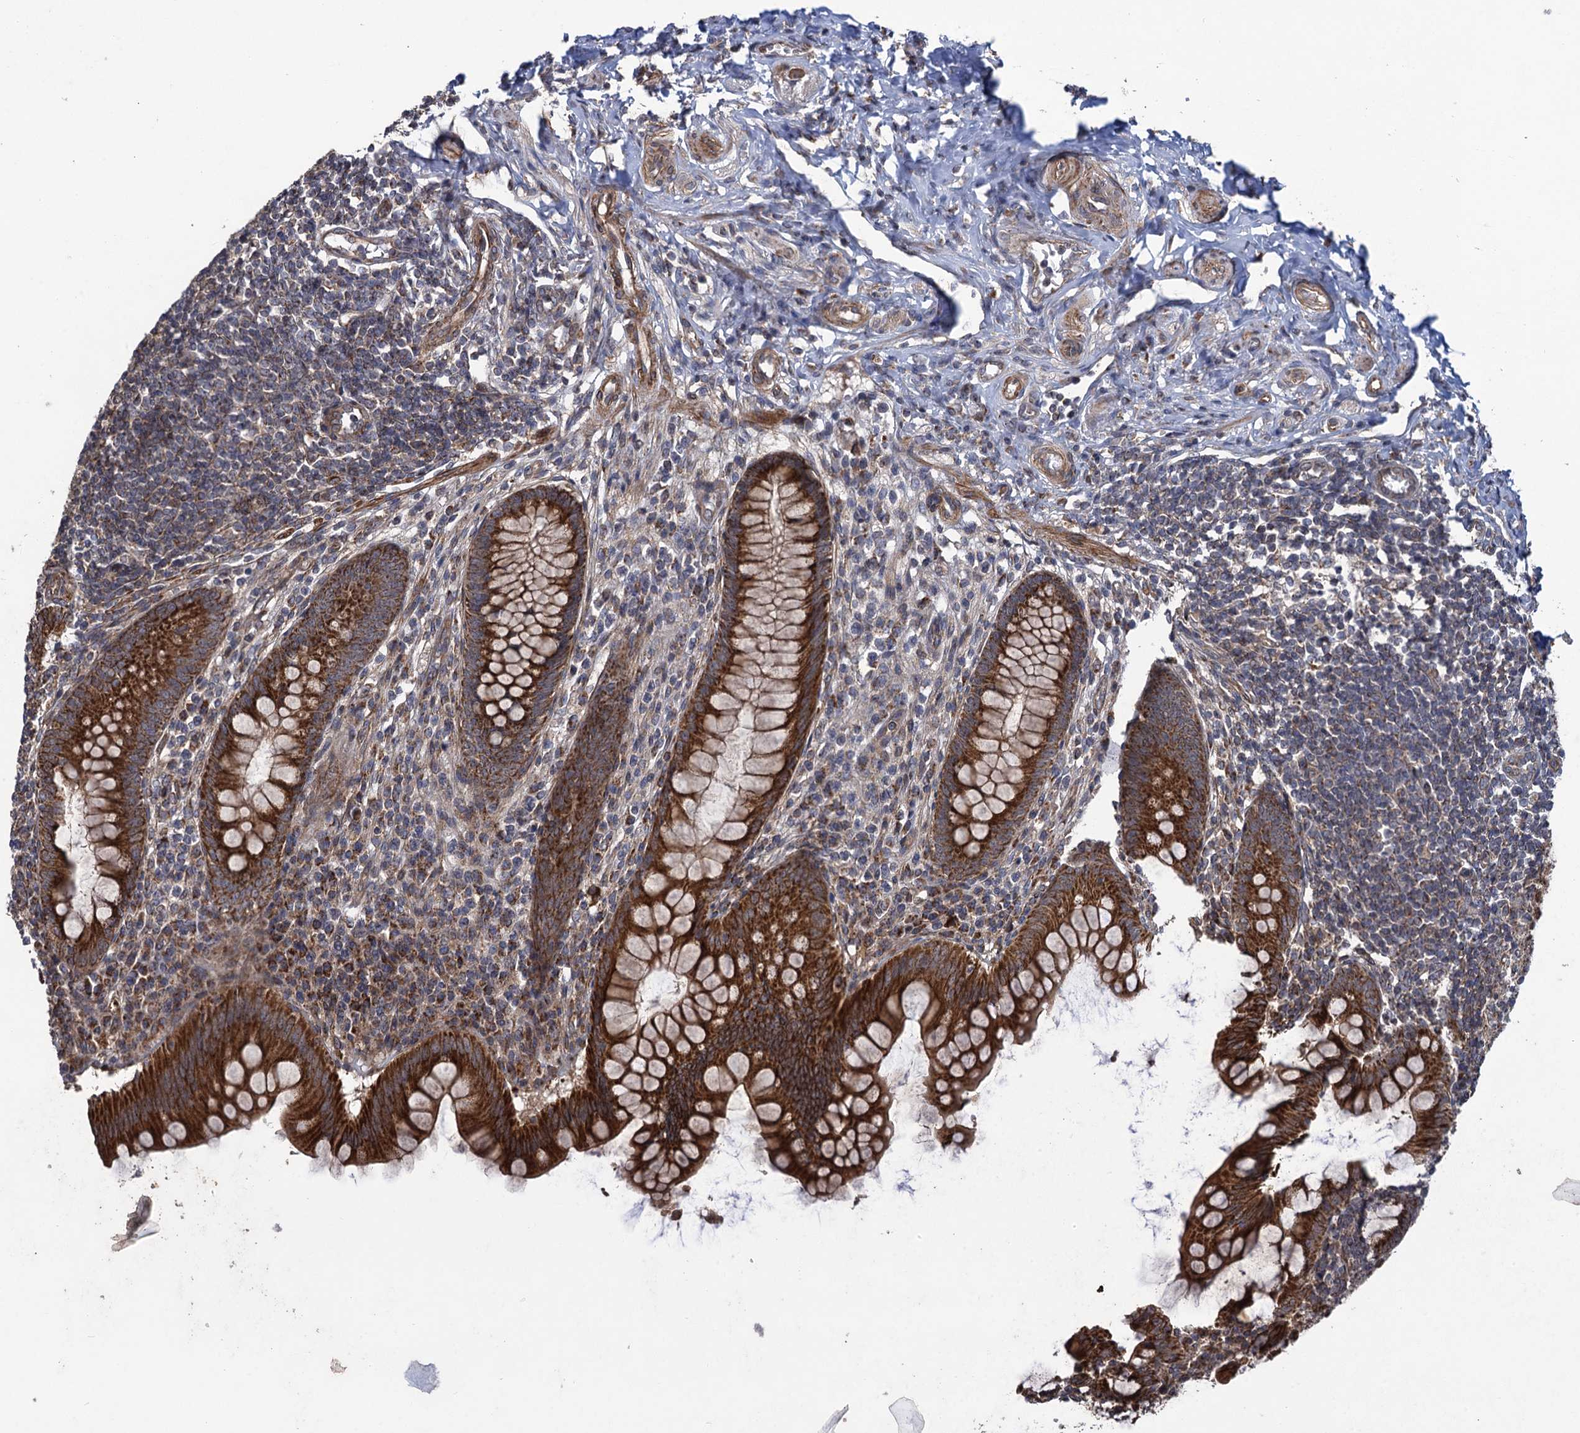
{"staining": {"intensity": "strong", "quantity": ">75%", "location": "cytoplasmic/membranous"}, "tissue": "appendix", "cell_type": "Glandular cells", "image_type": "normal", "snomed": [{"axis": "morphology", "description": "Normal tissue, NOS"}, {"axis": "topography", "description": "Appendix"}], "caption": "An immunohistochemistry (IHC) image of unremarkable tissue is shown. Protein staining in brown labels strong cytoplasmic/membranous positivity in appendix within glandular cells. (DAB IHC with brightfield microscopy, high magnification).", "gene": "HAUS1", "patient": {"sex": "female", "age": 33}}